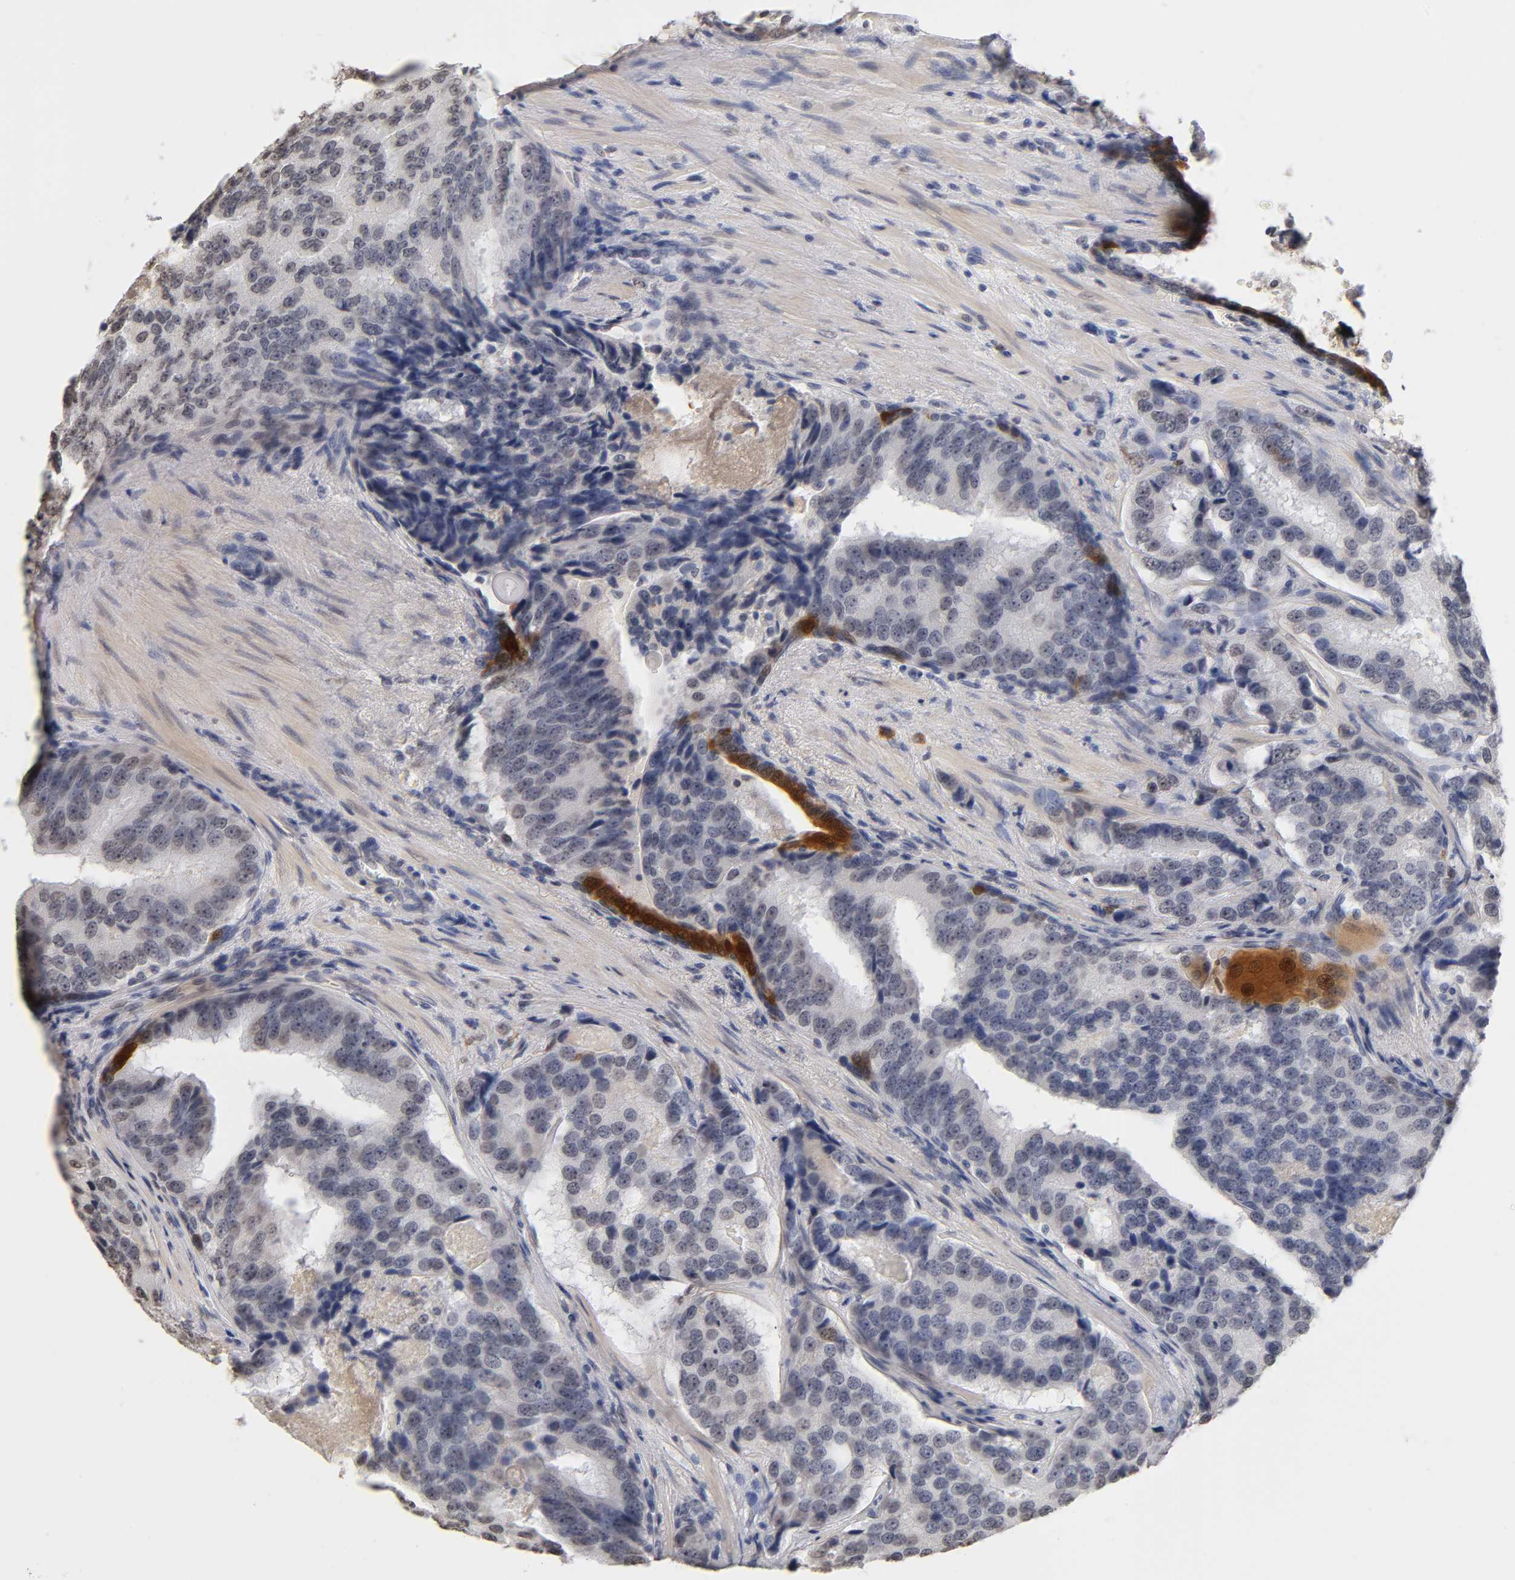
{"staining": {"intensity": "weak", "quantity": "<25%", "location": "nuclear"}, "tissue": "prostate cancer", "cell_type": "Tumor cells", "image_type": "cancer", "snomed": [{"axis": "morphology", "description": "Adenocarcinoma, High grade"}, {"axis": "topography", "description": "Prostate"}], "caption": "The photomicrograph displays no staining of tumor cells in prostate high-grade adenocarcinoma.", "gene": "CRABP2", "patient": {"sex": "male", "age": 58}}